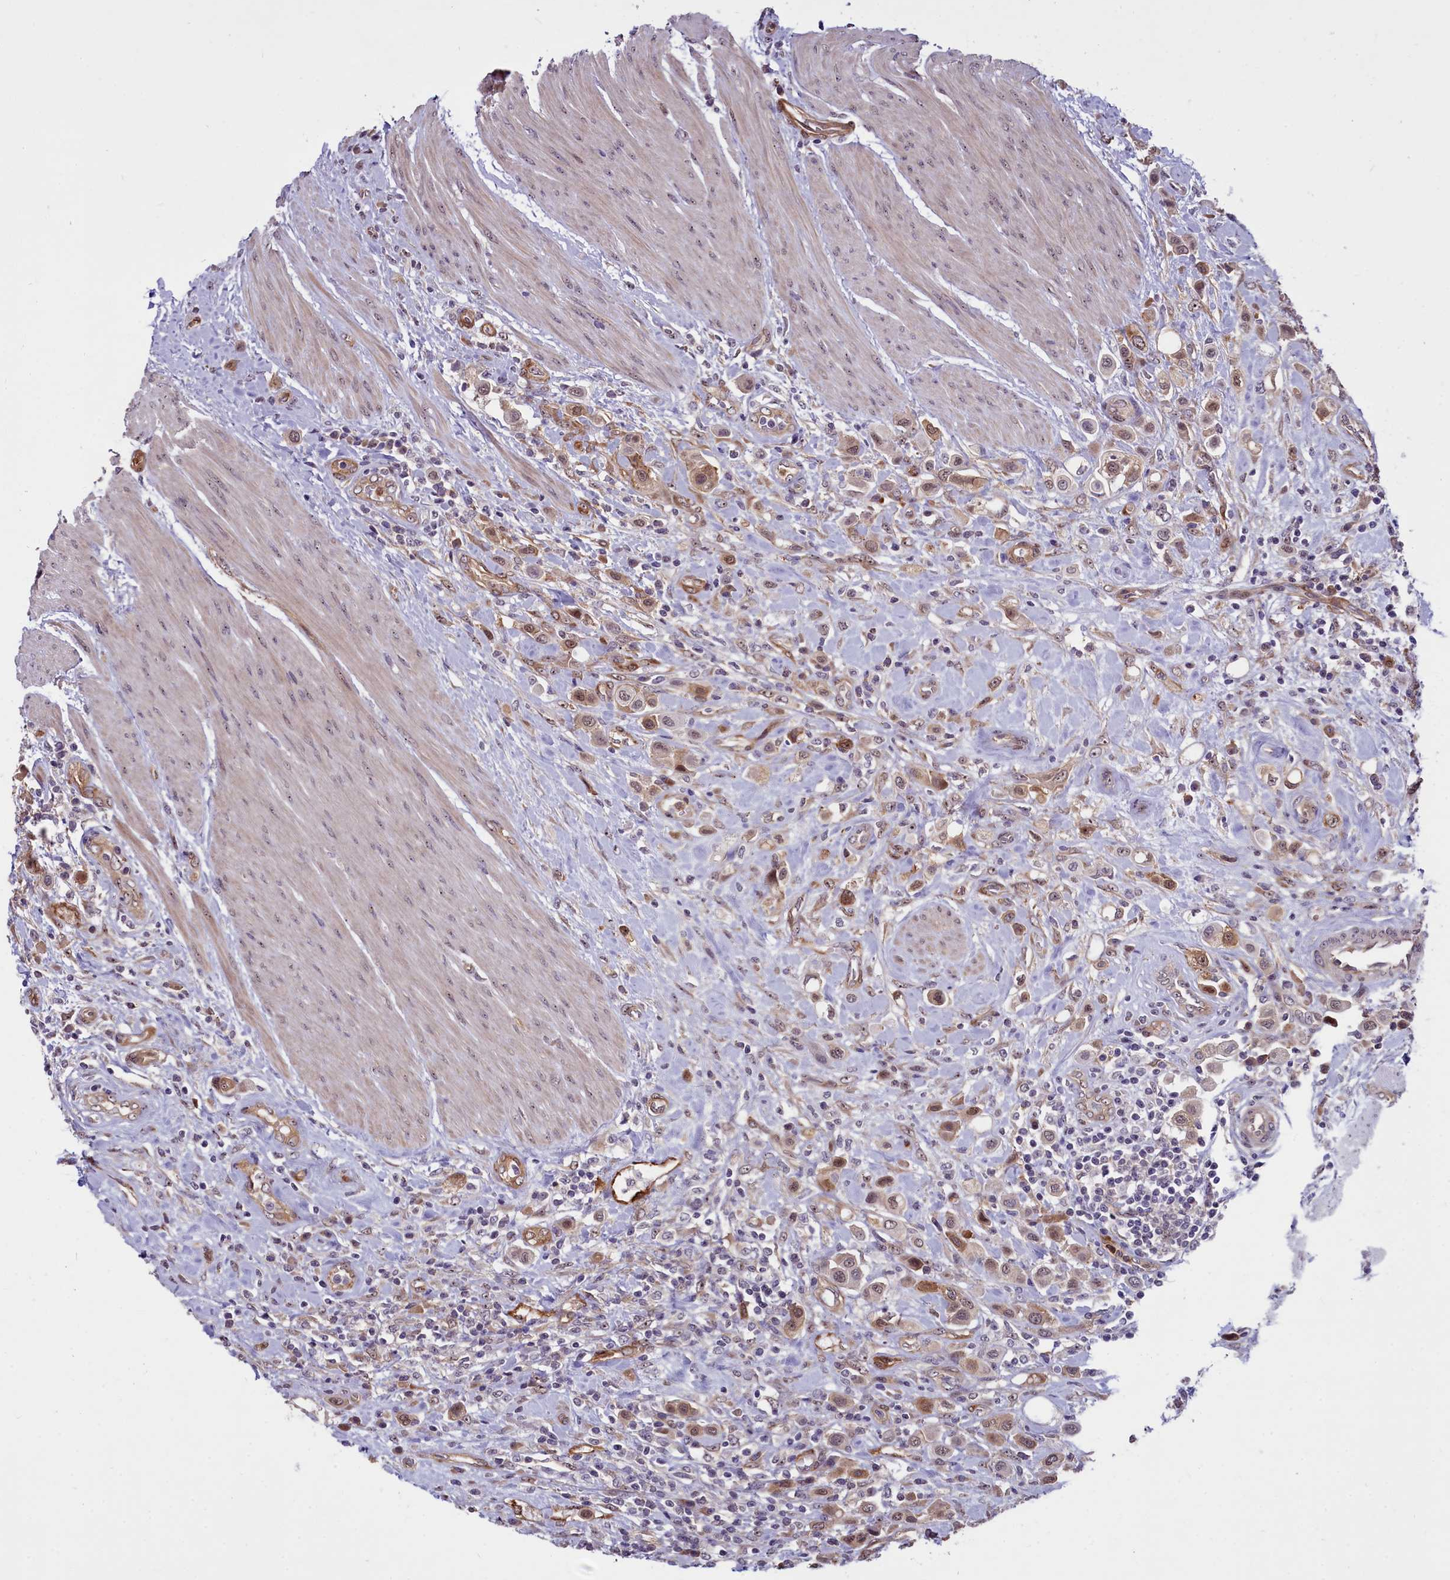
{"staining": {"intensity": "weak", "quantity": ">75%", "location": "cytoplasmic/membranous,nuclear"}, "tissue": "urothelial cancer", "cell_type": "Tumor cells", "image_type": "cancer", "snomed": [{"axis": "morphology", "description": "Urothelial carcinoma, High grade"}, {"axis": "topography", "description": "Urinary bladder"}], "caption": "Human urothelial cancer stained with a brown dye displays weak cytoplasmic/membranous and nuclear positive expression in approximately >75% of tumor cells.", "gene": "BCAR1", "patient": {"sex": "male", "age": 50}}